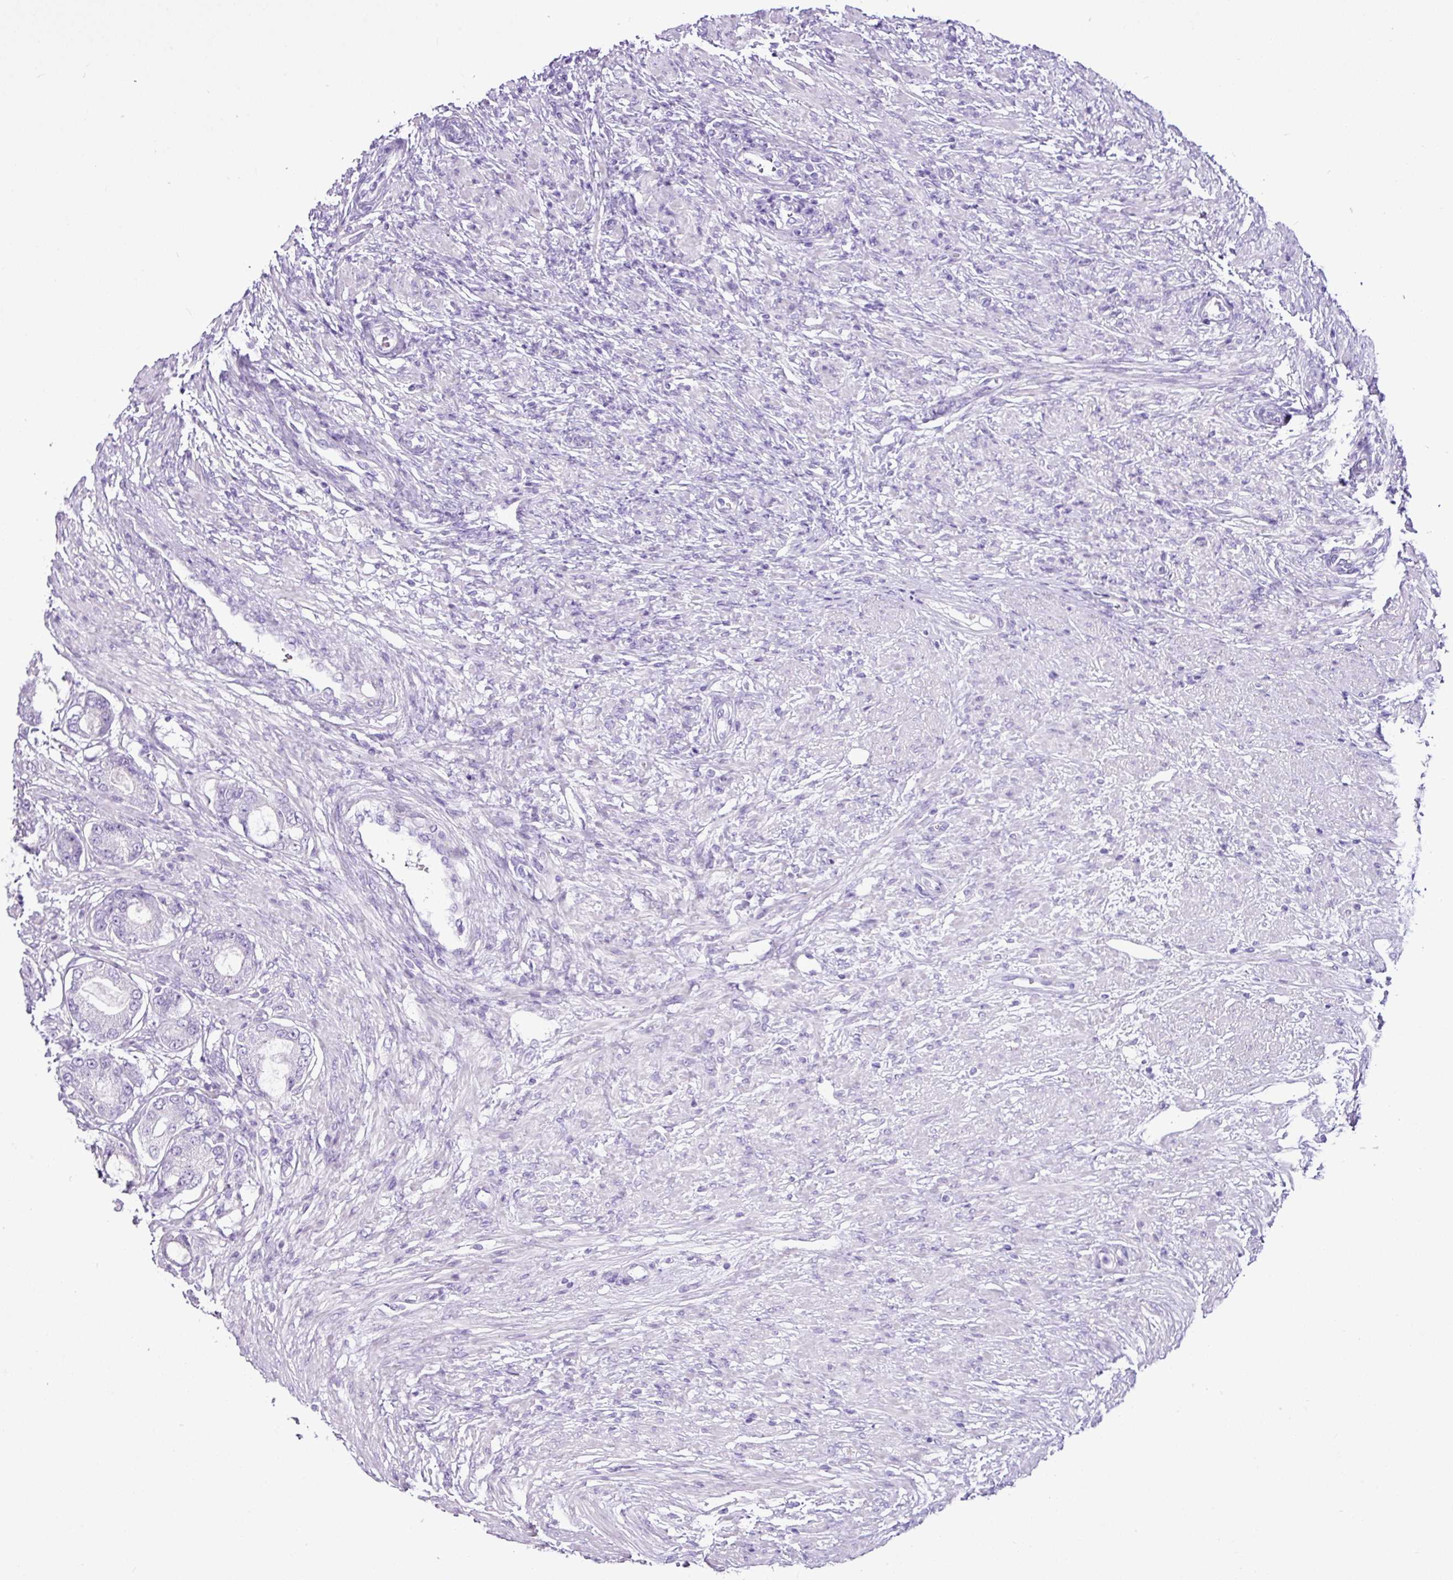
{"staining": {"intensity": "negative", "quantity": "none", "location": "none"}, "tissue": "prostate cancer", "cell_type": "Tumor cells", "image_type": "cancer", "snomed": [{"axis": "morphology", "description": "Adenocarcinoma, High grade"}, {"axis": "topography", "description": "Prostate"}], "caption": "The histopathology image displays no significant staining in tumor cells of prostate cancer (adenocarcinoma (high-grade)).", "gene": "LILRB4", "patient": {"sex": "male", "age": 69}}